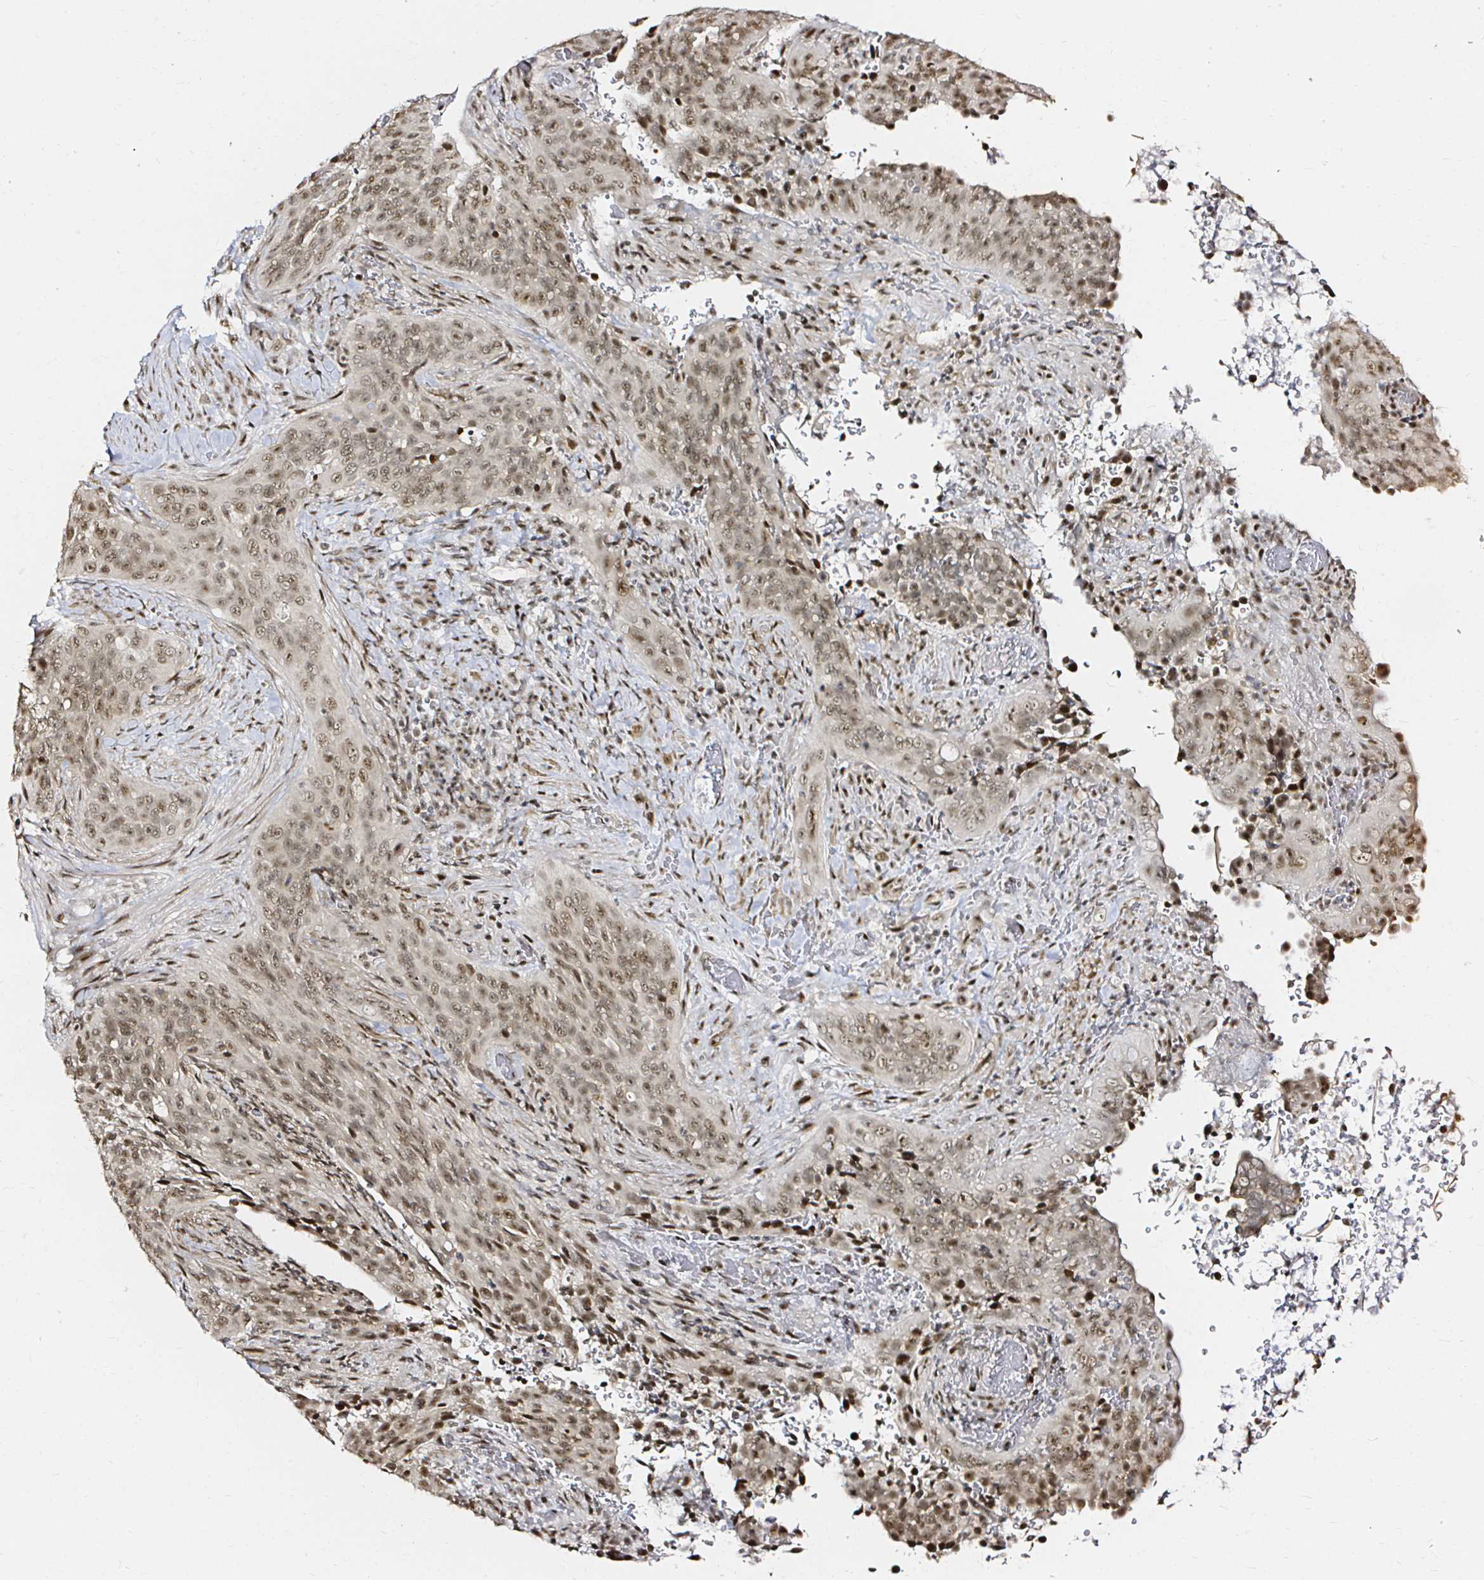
{"staining": {"intensity": "moderate", "quantity": ">75%", "location": "nuclear"}, "tissue": "cervical cancer", "cell_type": "Tumor cells", "image_type": "cancer", "snomed": [{"axis": "morphology", "description": "Squamous cell carcinoma, NOS"}, {"axis": "topography", "description": "Cervix"}], "caption": "Human cervical squamous cell carcinoma stained for a protein (brown) exhibits moderate nuclear positive staining in approximately >75% of tumor cells.", "gene": "SNRPC", "patient": {"sex": "female", "age": 38}}